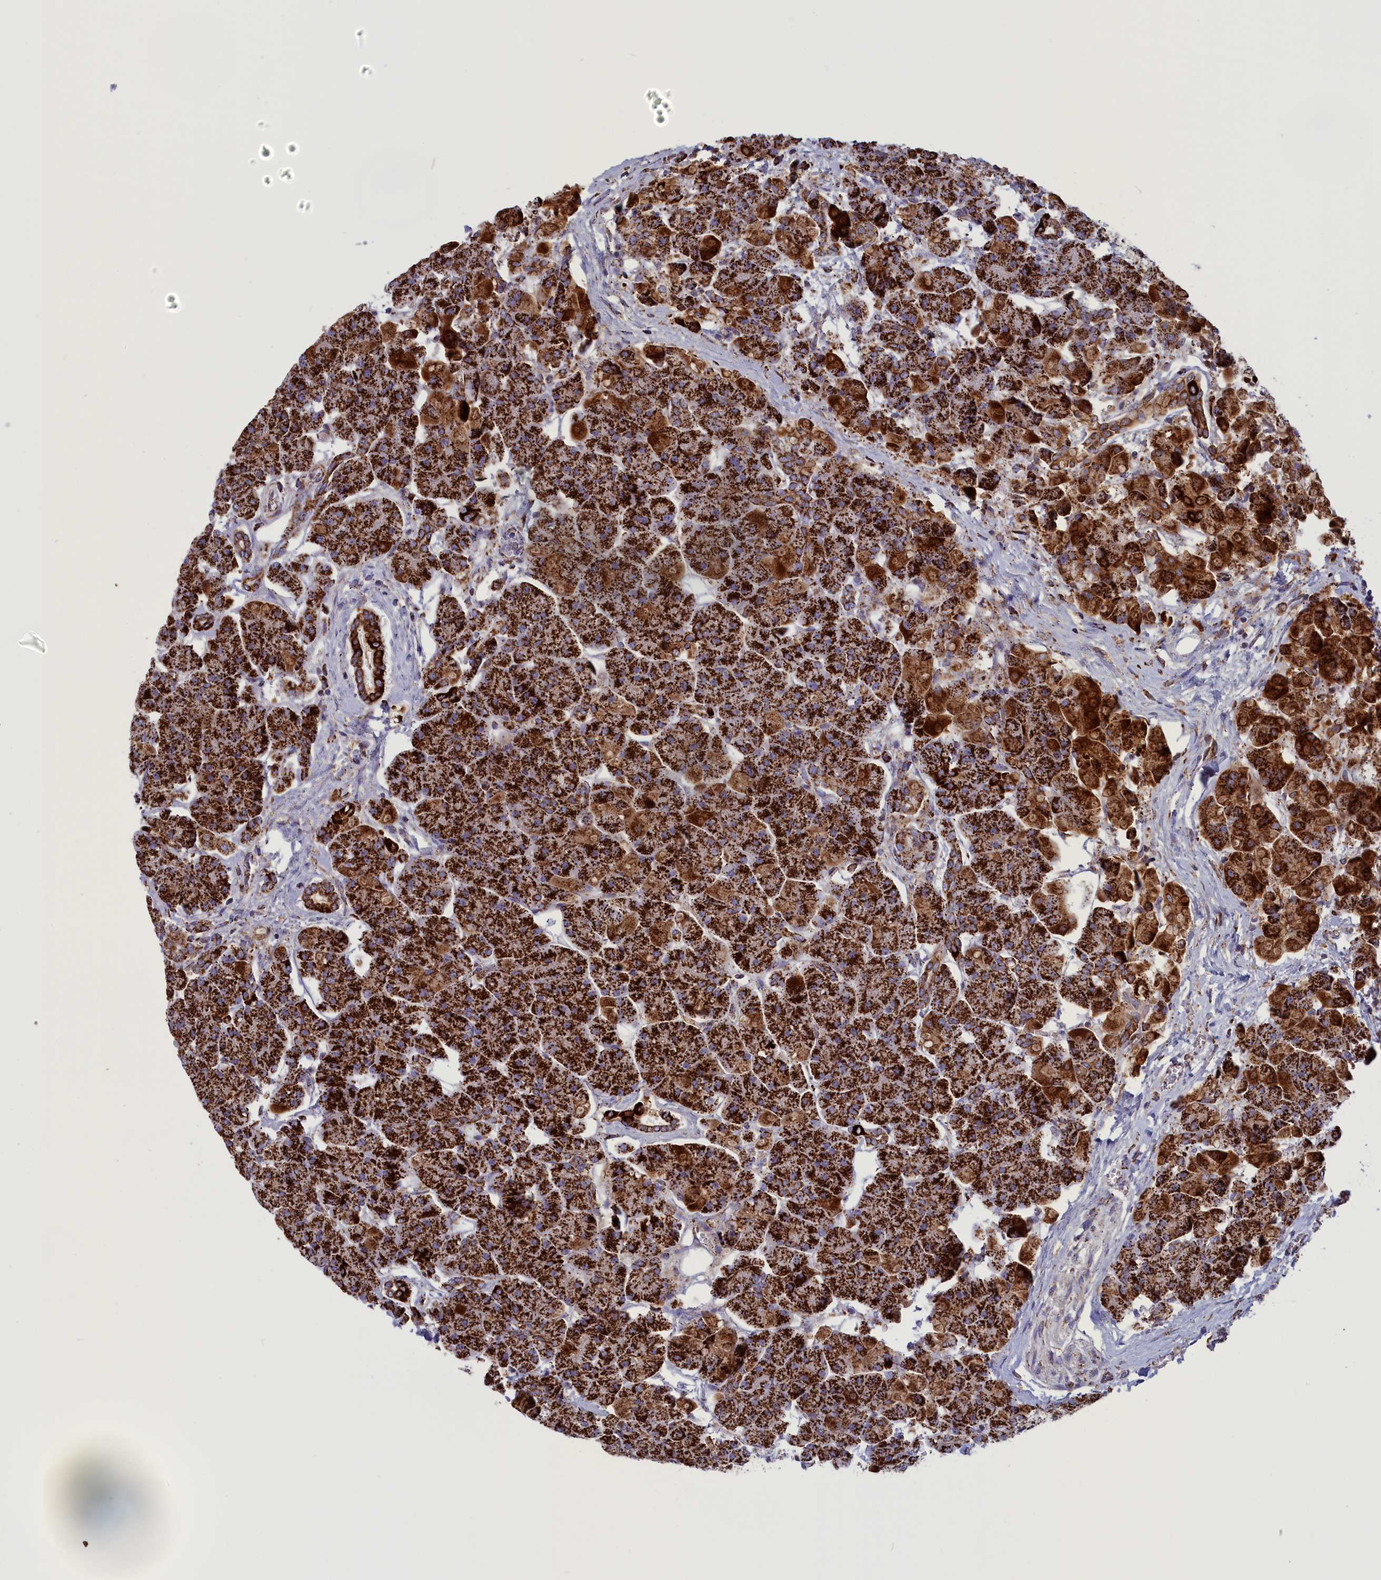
{"staining": {"intensity": "strong", "quantity": ">75%", "location": "cytoplasmic/membranous"}, "tissue": "pancreas", "cell_type": "Exocrine glandular cells", "image_type": "normal", "snomed": [{"axis": "morphology", "description": "Normal tissue, NOS"}, {"axis": "topography", "description": "Pancreas"}], "caption": "Approximately >75% of exocrine glandular cells in benign pancreas exhibit strong cytoplasmic/membranous protein positivity as visualized by brown immunohistochemical staining.", "gene": "ISOC2", "patient": {"sex": "male", "age": 66}}